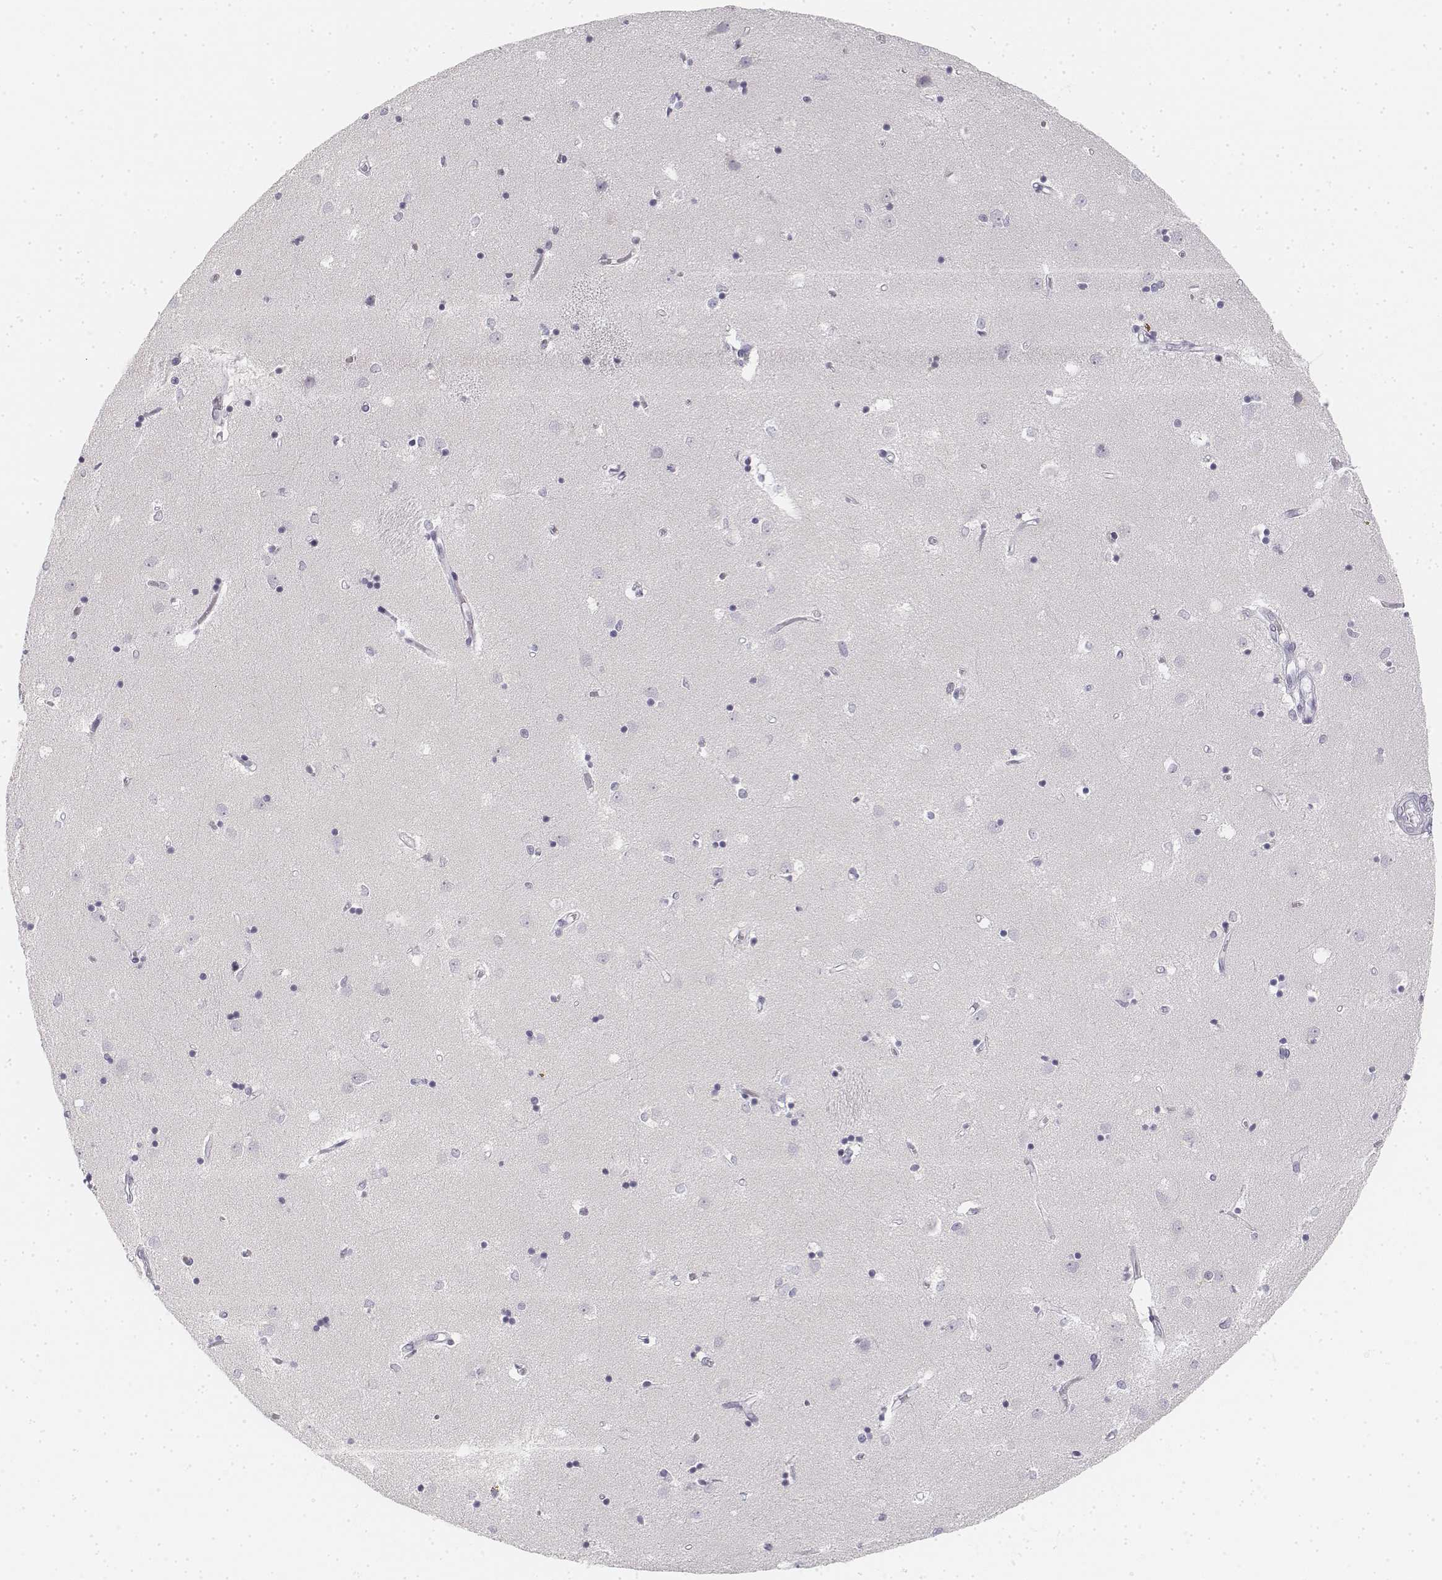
{"staining": {"intensity": "negative", "quantity": "none", "location": "none"}, "tissue": "caudate", "cell_type": "Glial cells", "image_type": "normal", "snomed": [{"axis": "morphology", "description": "Normal tissue, NOS"}, {"axis": "topography", "description": "Lateral ventricle wall"}], "caption": "High power microscopy photomicrograph of an immunohistochemistry image of unremarkable caudate, revealing no significant staining in glial cells. Nuclei are stained in blue.", "gene": "KRT25", "patient": {"sex": "male", "age": 54}}